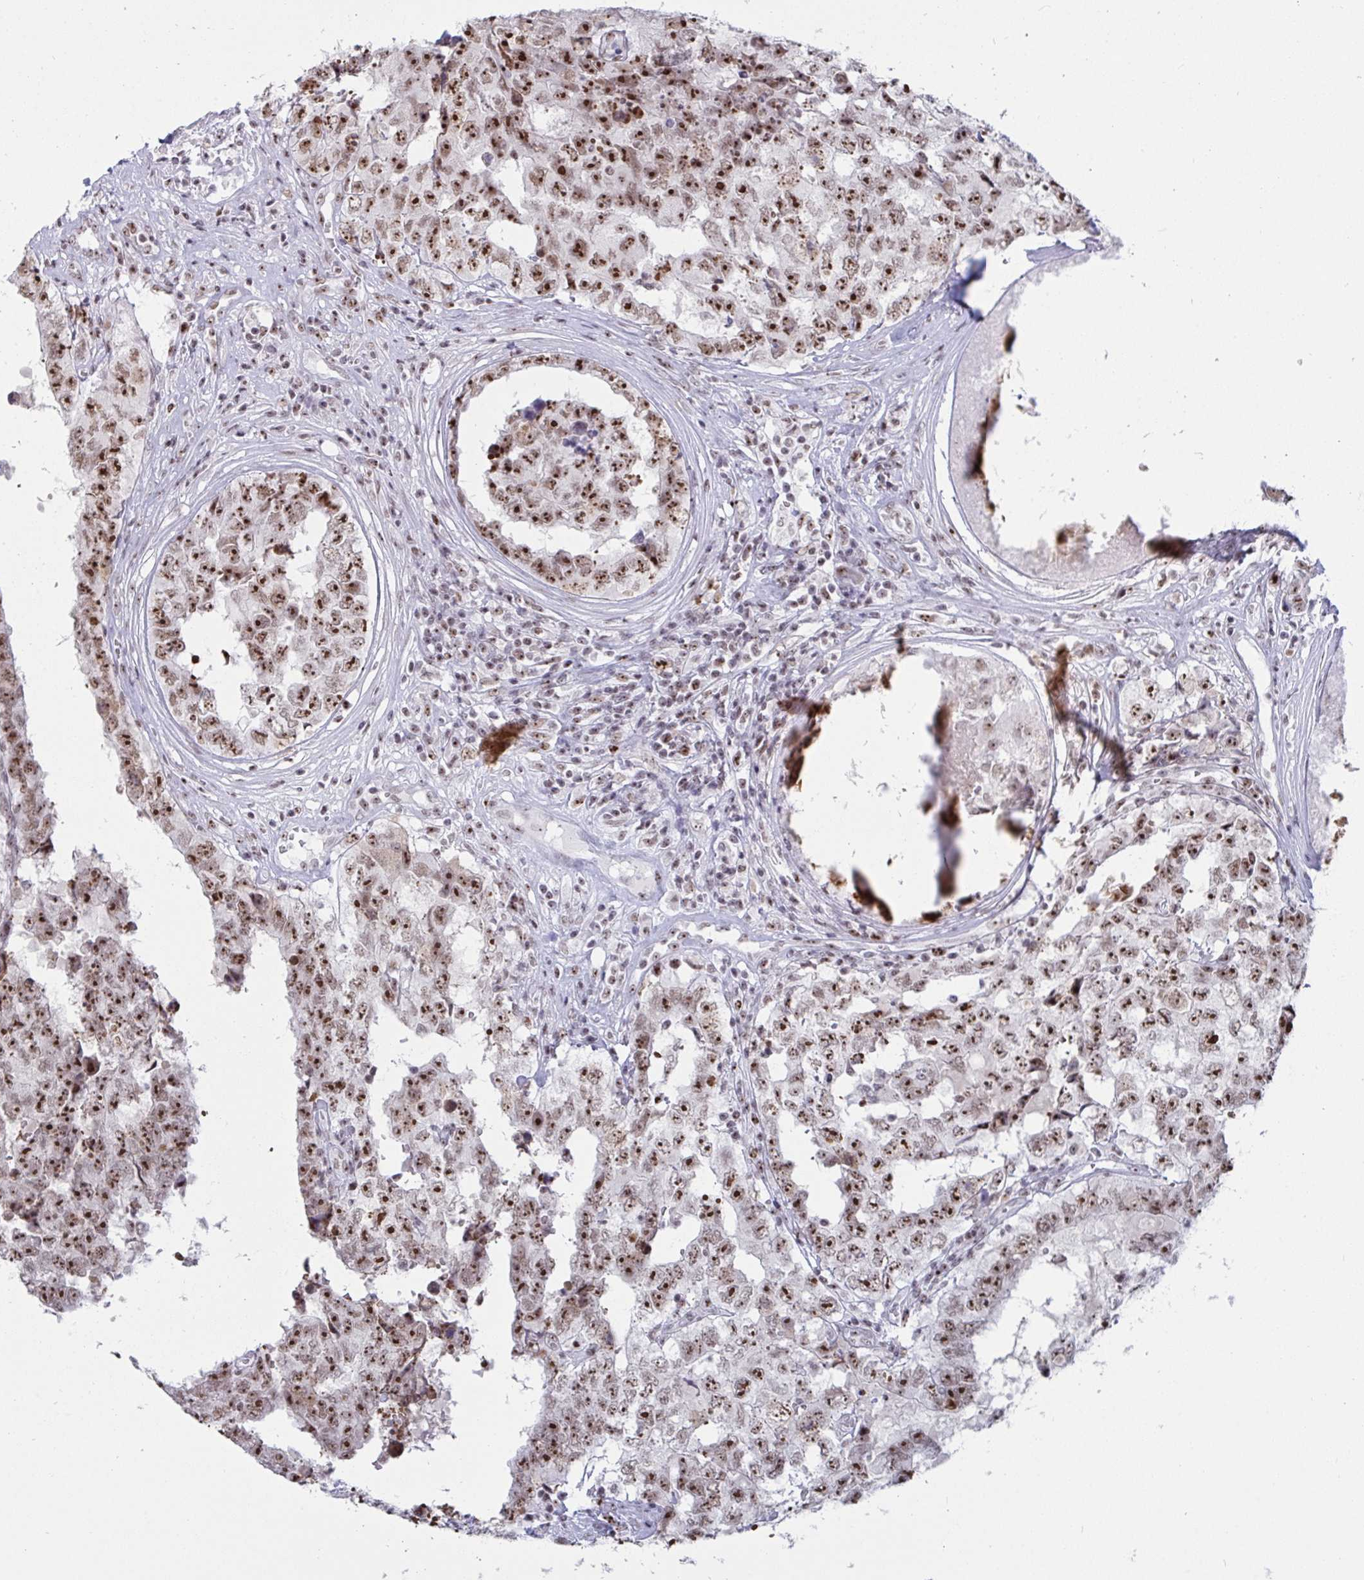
{"staining": {"intensity": "moderate", "quantity": ">75%", "location": "nuclear"}, "tissue": "testis cancer", "cell_type": "Tumor cells", "image_type": "cancer", "snomed": [{"axis": "morphology", "description": "Normal tissue, NOS"}, {"axis": "morphology", "description": "Carcinoma, Embryonal, NOS"}, {"axis": "topography", "description": "Testis"}, {"axis": "topography", "description": "Epididymis"}], "caption": "Protein analysis of testis embryonal carcinoma tissue exhibits moderate nuclear expression in approximately >75% of tumor cells.", "gene": "SUPT16H", "patient": {"sex": "male", "age": 25}}